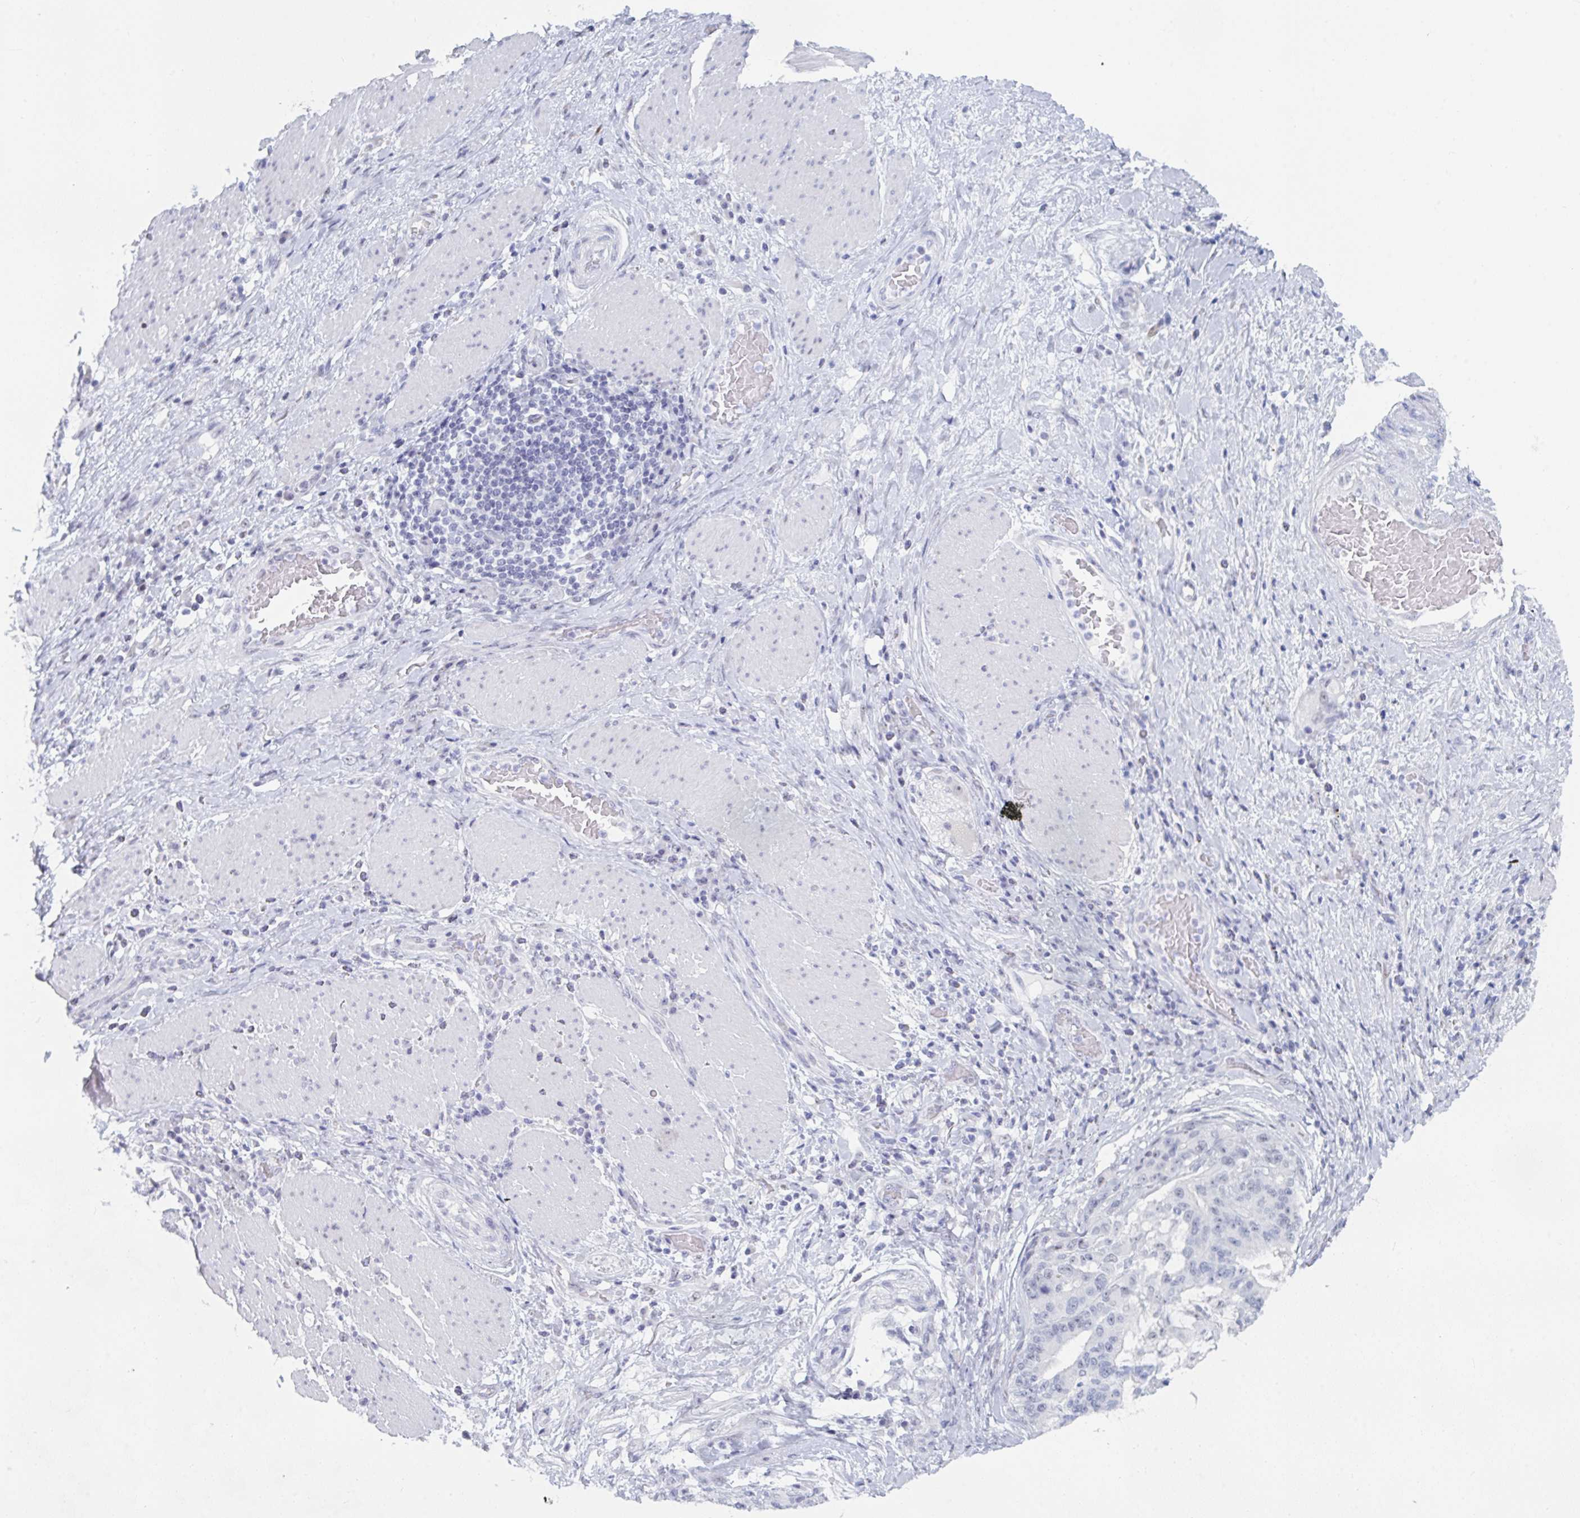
{"staining": {"intensity": "negative", "quantity": "none", "location": "none"}, "tissue": "stomach cancer", "cell_type": "Tumor cells", "image_type": "cancer", "snomed": [{"axis": "morphology", "description": "Normal tissue, NOS"}, {"axis": "morphology", "description": "Adenocarcinoma, NOS"}, {"axis": "topography", "description": "Stomach"}], "caption": "This is an immunohistochemistry histopathology image of stomach cancer (adenocarcinoma). There is no staining in tumor cells.", "gene": "NR1H2", "patient": {"sex": "female", "age": 64}}